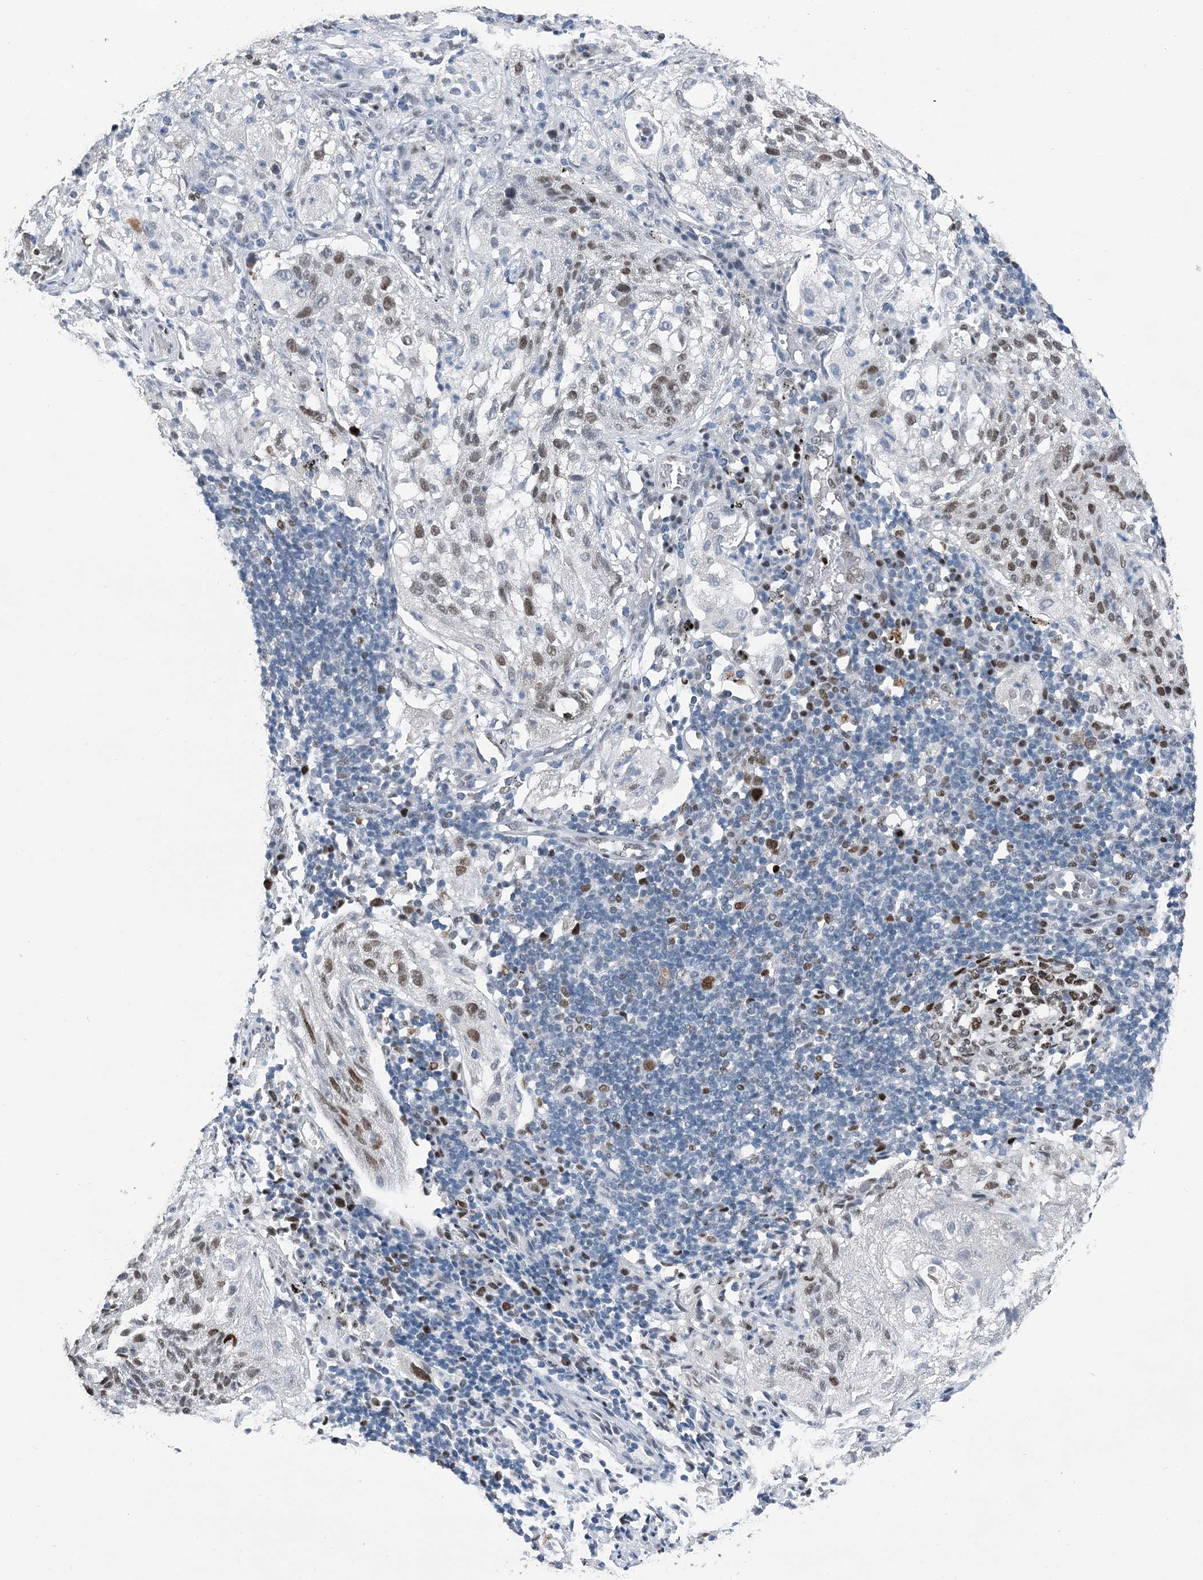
{"staining": {"intensity": "moderate", "quantity": "25%-75%", "location": "nuclear"}, "tissue": "lung cancer", "cell_type": "Tumor cells", "image_type": "cancer", "snomed": [{"axis": "morphology", "description": "Inflammation, NOS"}, {"axis": "morphology", "description": "Squamous cell carcinoma, NOS"}, {"axis": "topography", "description": "Lymph node"}, {"axis": "topography", "description": "Soft tissue"}, {"axis": "topography", "description": "Lung"}], "caption": "Immunohistochemistry (IHC) image of neoplastic tissue: lung squamous cell carcinoma stained using immunohistochemistry displays medium levels of moderate protein expression localized specifically in the nuclear of tumor cells, appearing as a nuclear brown color.", "gene": "HAT1", "patient": {"sex": "male", "age": 66}}